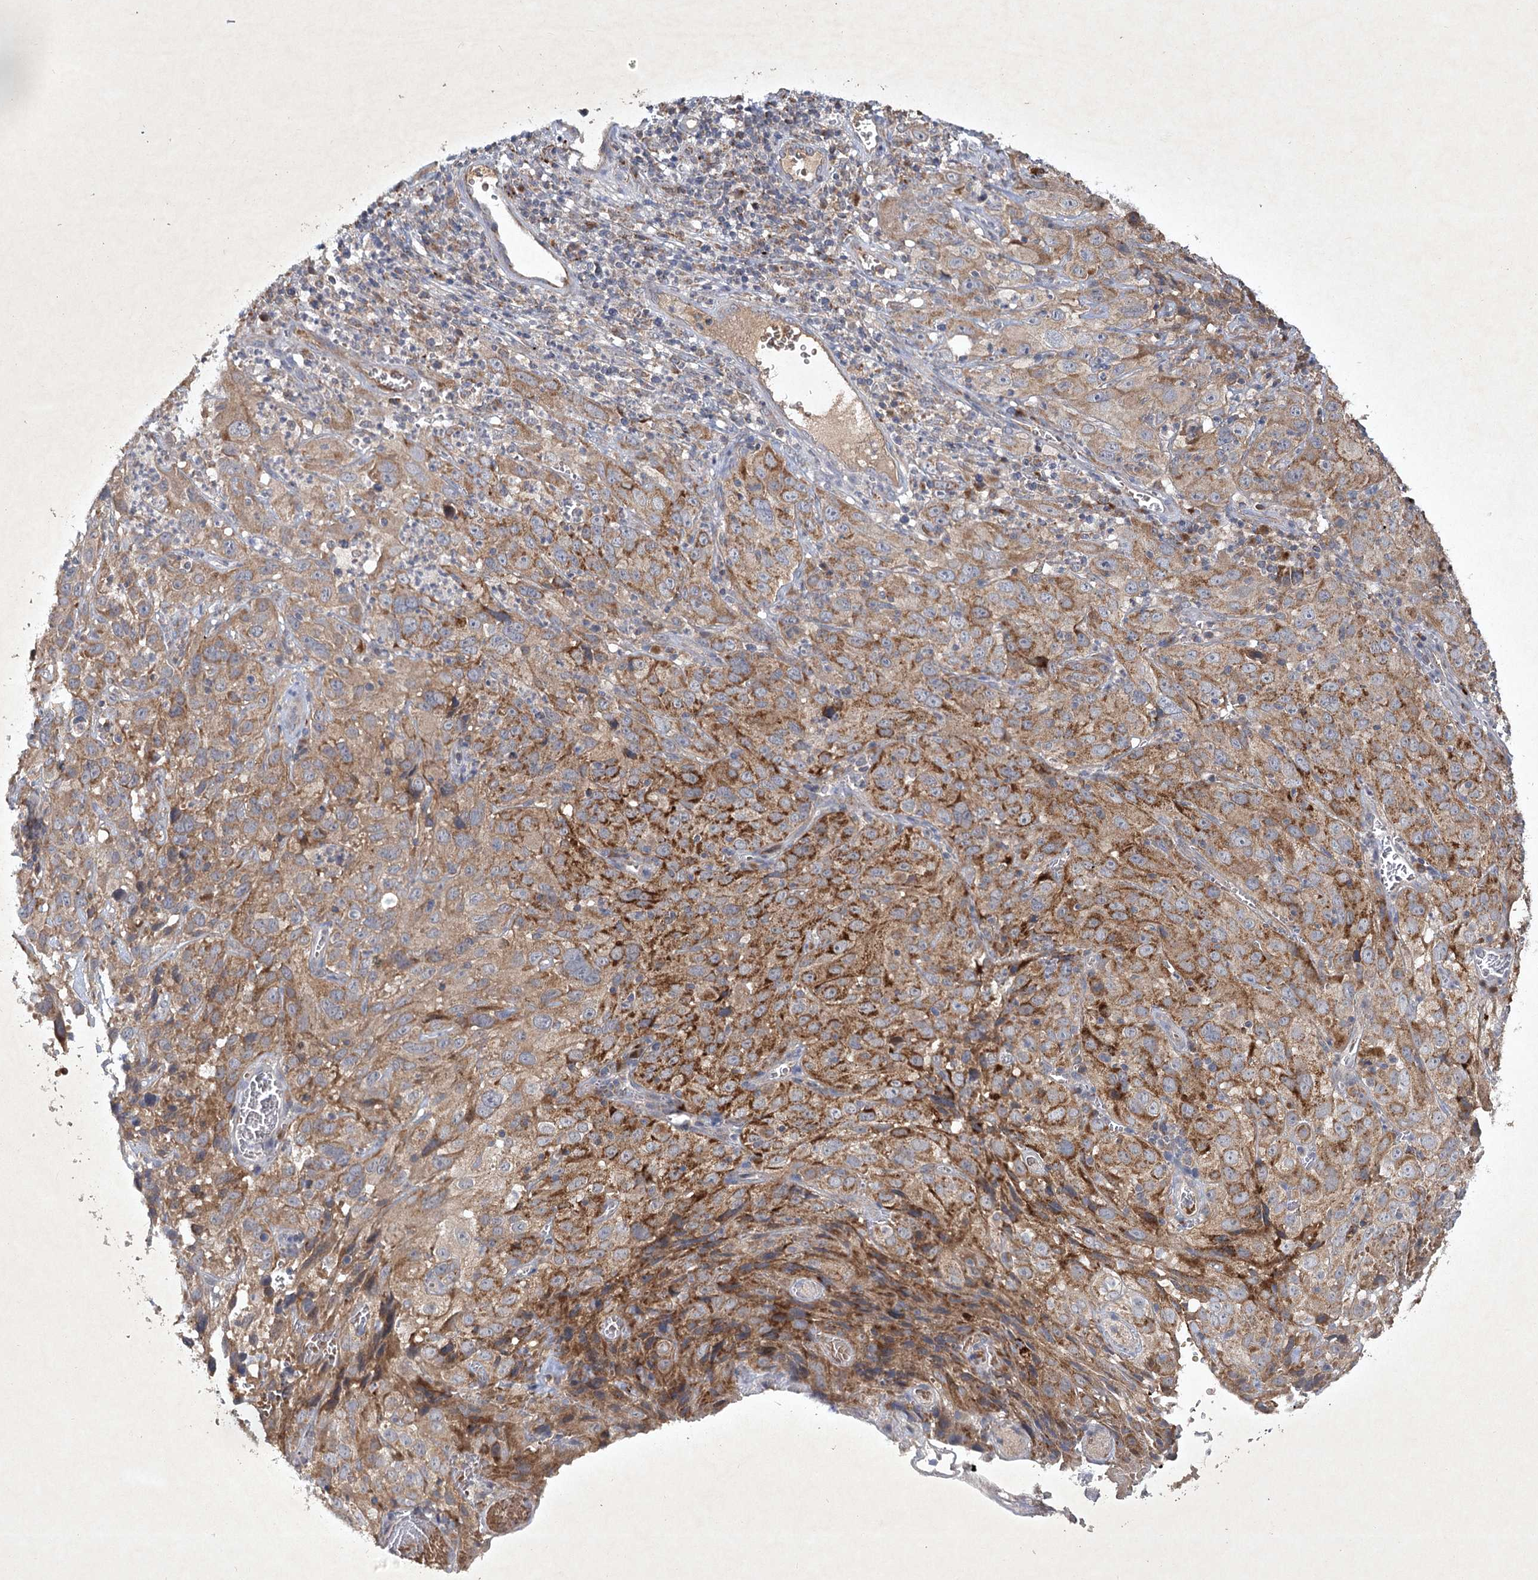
{"staining": {"intensity": "moderate", "quantity": ">75%", "location": "cytoplasmic/membranous"}, "tissue": "cervical cancer", "cell_type": "Tumor cells", "image_type": "cancer", "snomed": [{"axis": "morphology", "description": "Squamous cell carcinoma, NOS"}, {"axis": "topography", "description": "Cervix"}], "caption": "Cervical squamous cell carcinoma stained with a brown dye exhibits moderate cytoplasmic/membranous positive positivity in about >75% of tumor cells.", "gene": "PYROXD2", "patient": {"sex": "female", "age": 32}}